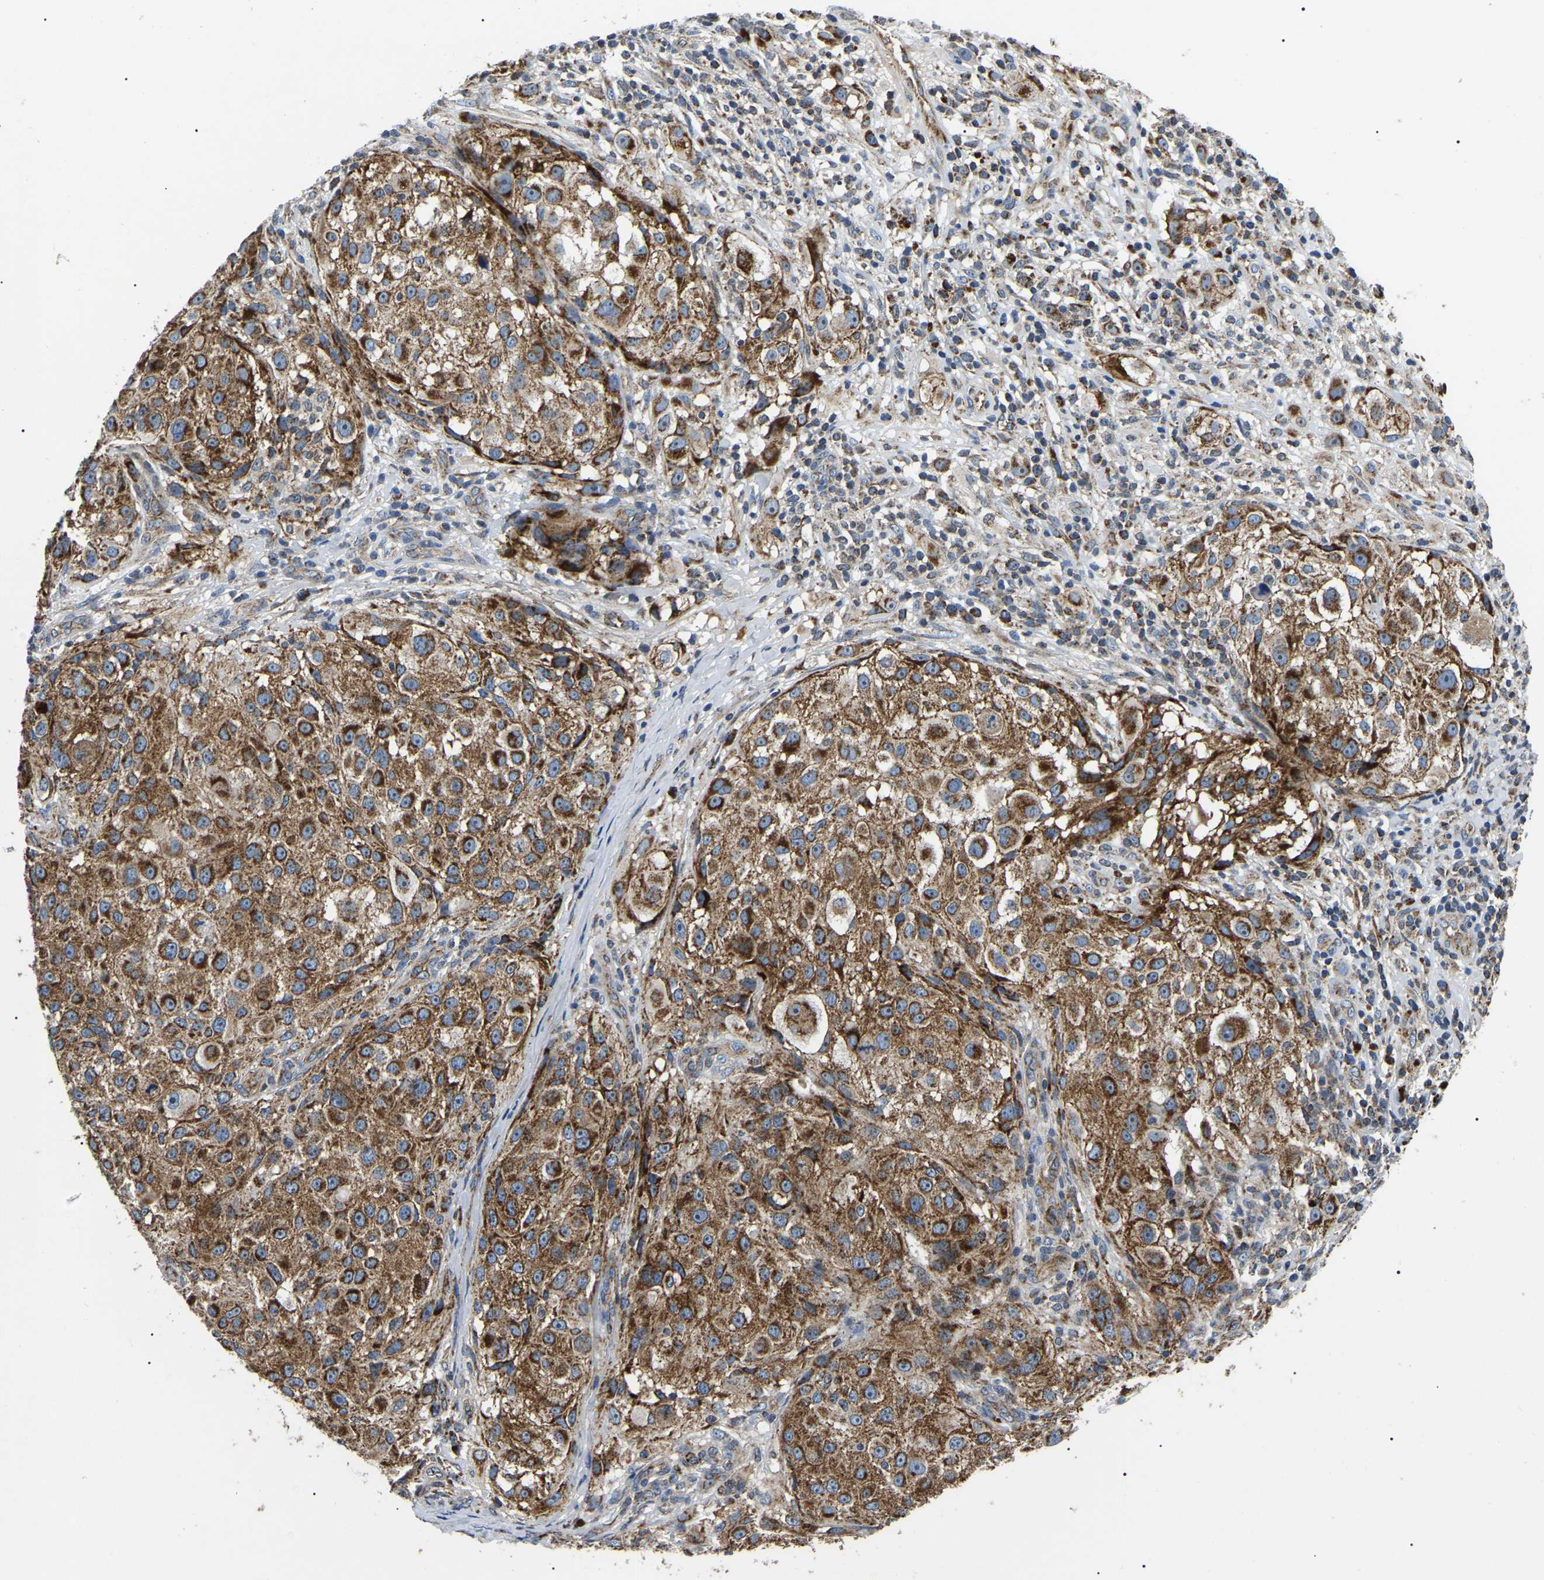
{"staining": {"intensity": "moderate", "quantity": ">75%", "location": "cytoplasmic/membranous"}, "tissue": "melanoma", "cell_type": "Tumor cells", "image_type": "cancer", "snomed": [{"axis": "morphology", "description": "Necrosis, NOS"}, {"axis": "morphology", "description": "Malignant melanoma, NOS"}, {"axis": "topography", "description": "Skin"}], "caption": "This photomicrograph reveals immunohistochemistry (IHC) staining of malignant melanoma, with medium moderate cytoplasmic/membranous expression in about >75% of tumor cells.", "gene": "PPM1E", "patient": {"sex": "female", "age": 87}}